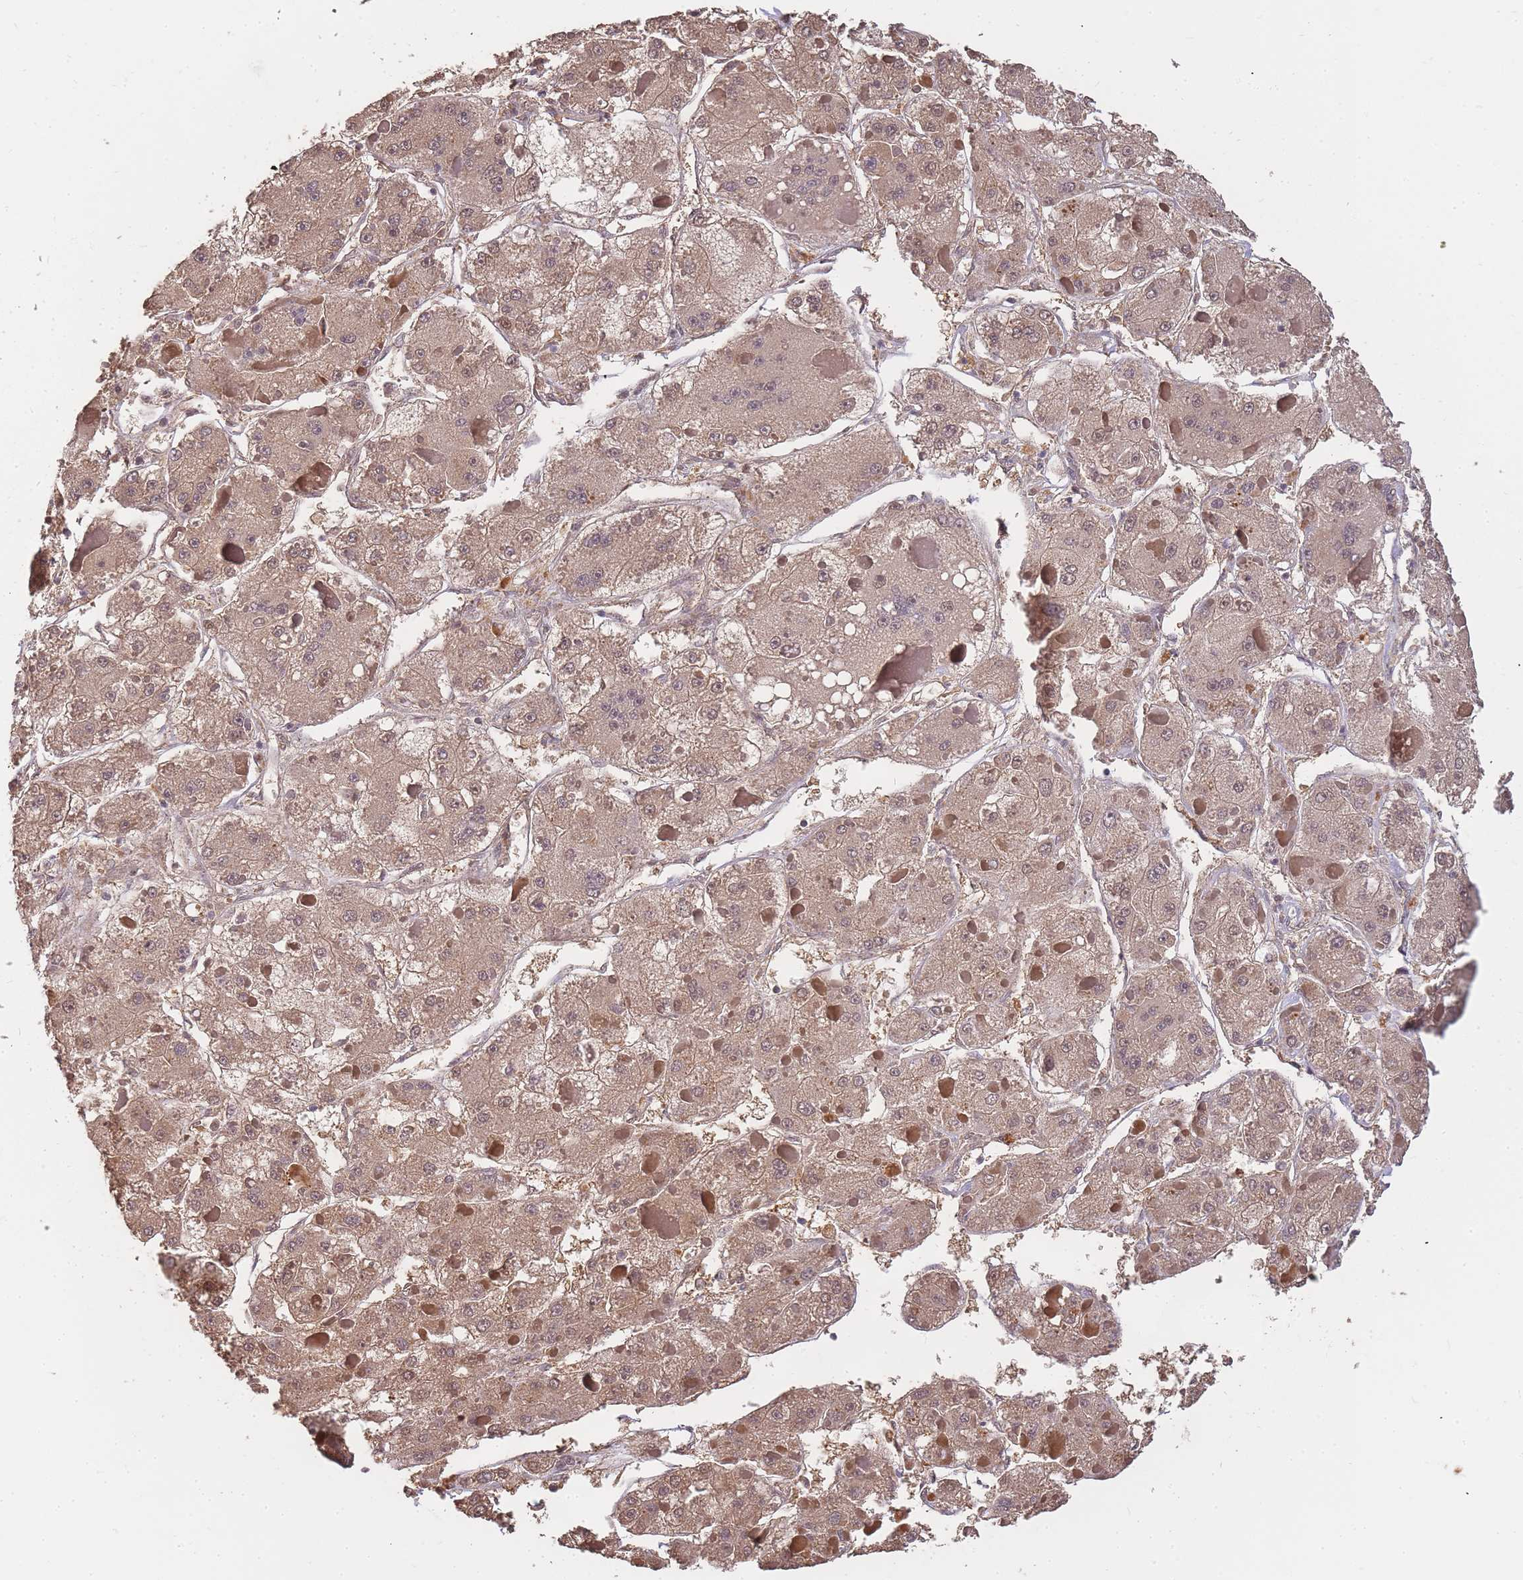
{"staining": {"intensity": "moderate", "quantity": ">75%", "location": "cytoplasmic/membranous,nuclear"}, "tissue": "liver cancer", "cell_type": "Tumor cells", "image_type": "cancer", "snomed": [{"axis": "morphology", "description": "Carcinoma, Hepatocellular, NOS"}, {"axis": "topography", "description": "Liver"}], "caption": "Protein staining of liver hepatocellular carcinoma tissue demonstrates moderate cytoplasmic/membranous and nuclear positivity in about >75% of tumor cells. The staining is performed using DAB (3,3'-diaminobenzidine) brown chromogen to label protein expression. The nuclei are counter-stained blue using hematoxylin.", "gene": "CDKN2AIPNL", "patient": {"sex": "female", "age": 73}}